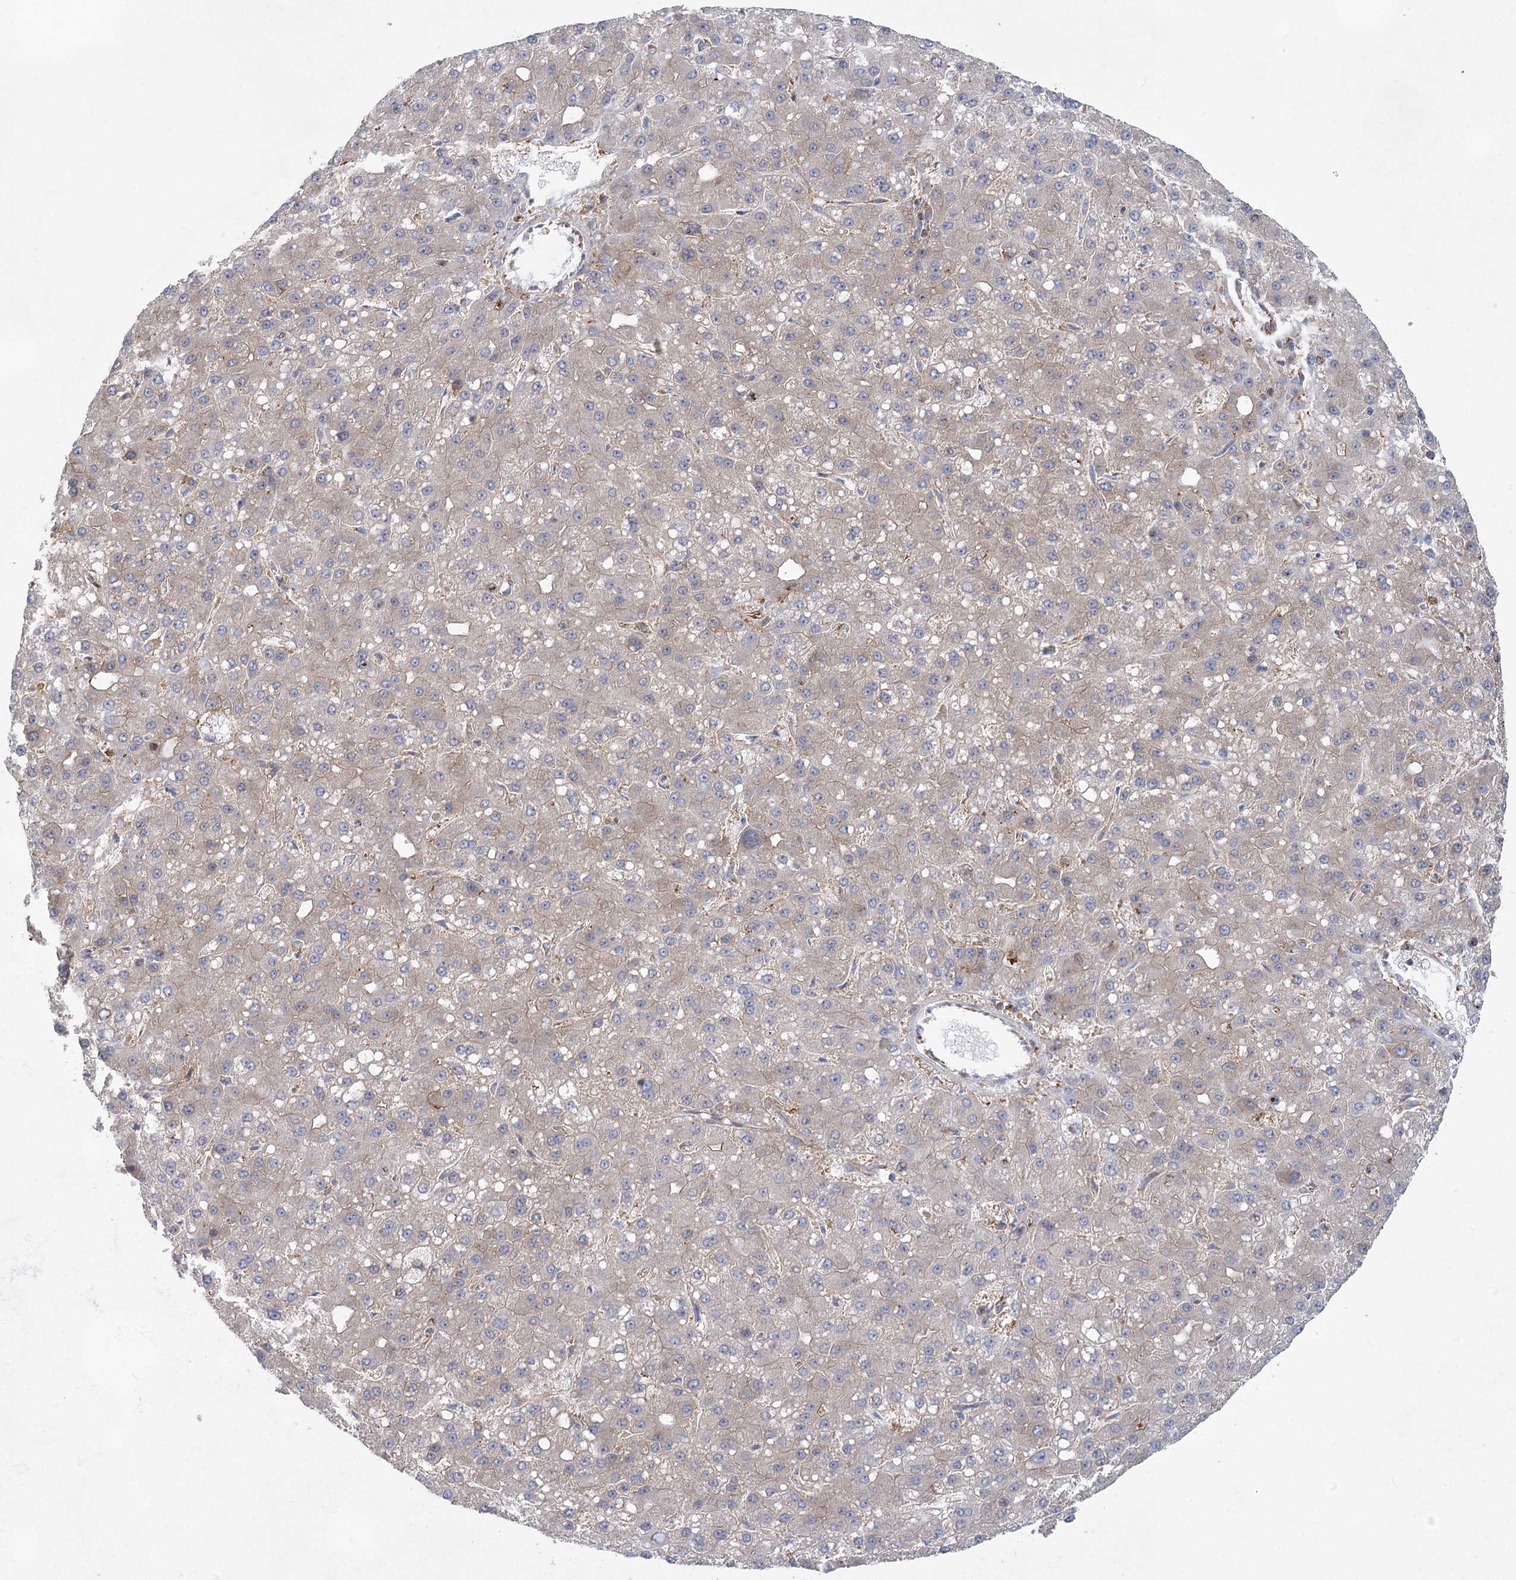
{"staining": {"intensity": "weak", "quantity": "25%-75%", "location": "cytoplasmic/membranous"}, "tissue": "liver cancer", "cell_type": "Tumor cells", "image_type": "cancer", "snomed": [{"axis": "morphology", "description": "Carcinoma, Hepatocellular, NOS"}, {"axis": "topography", "description": "Liver"}], "caption": "Weak cytoplasmic/membranous staining is identified in approximately 25%-75% of tumor cells in liver hepatocellular carcinoma. The staining is performed using DAB (3,3'-diaminobenzidine) brown chromogen to label protein expression. The nuclei are counter-stained blue using hematoxylin.", "gene": "EIF3A", "patient": {"sex": "male", "age": 67}}